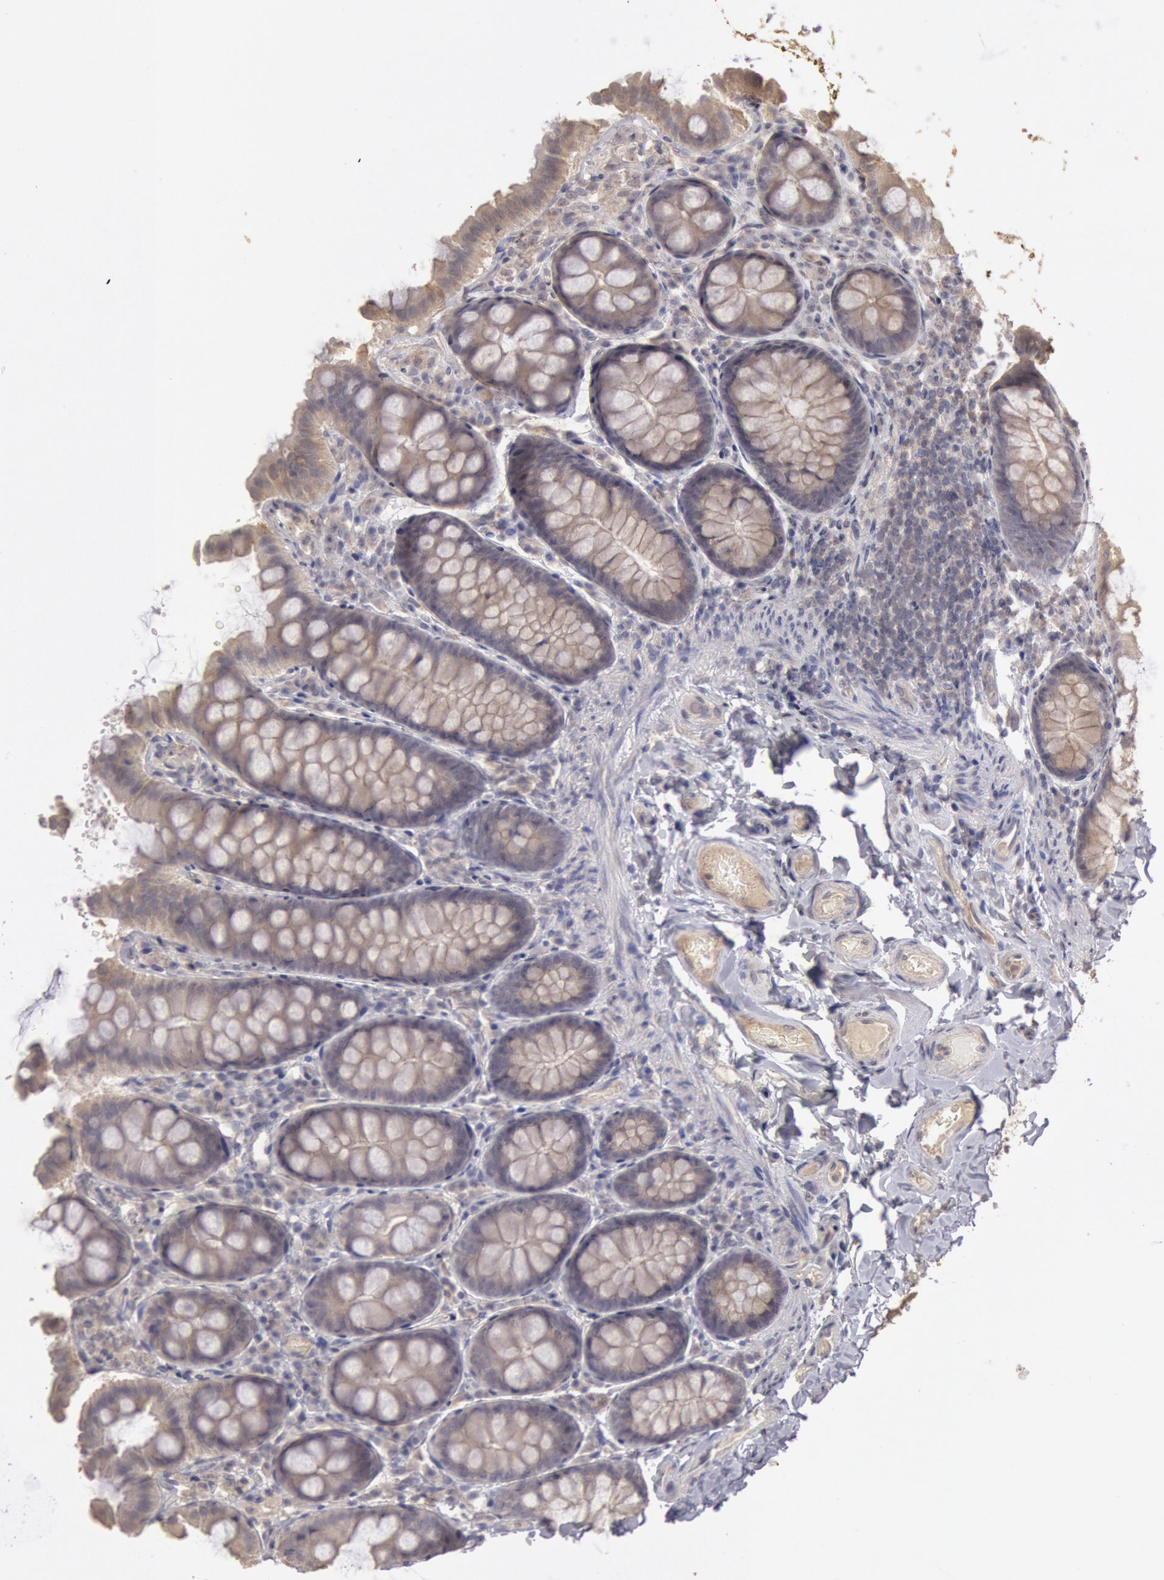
{"staining": {"intensity": "weak", "quantity": "25%-75%", "location": "cytoplasmic/membranous"}, "tissue": "colon", "cell_type": "Endothelial cells", "image_type": "normal", "snomed": [{"axis": "morphology", "description": "Normal tissue, NOS"}, {"axis": "topography", "description": "Colon"}], "caption": "Protein expression analysis of benign human colon reveals weak cytoplasmic/membranous staining in approximately 25%-75% of endothelial cells.", "gene": "ZFP36L1", "patient": {"sex": "female", "age": 61}}